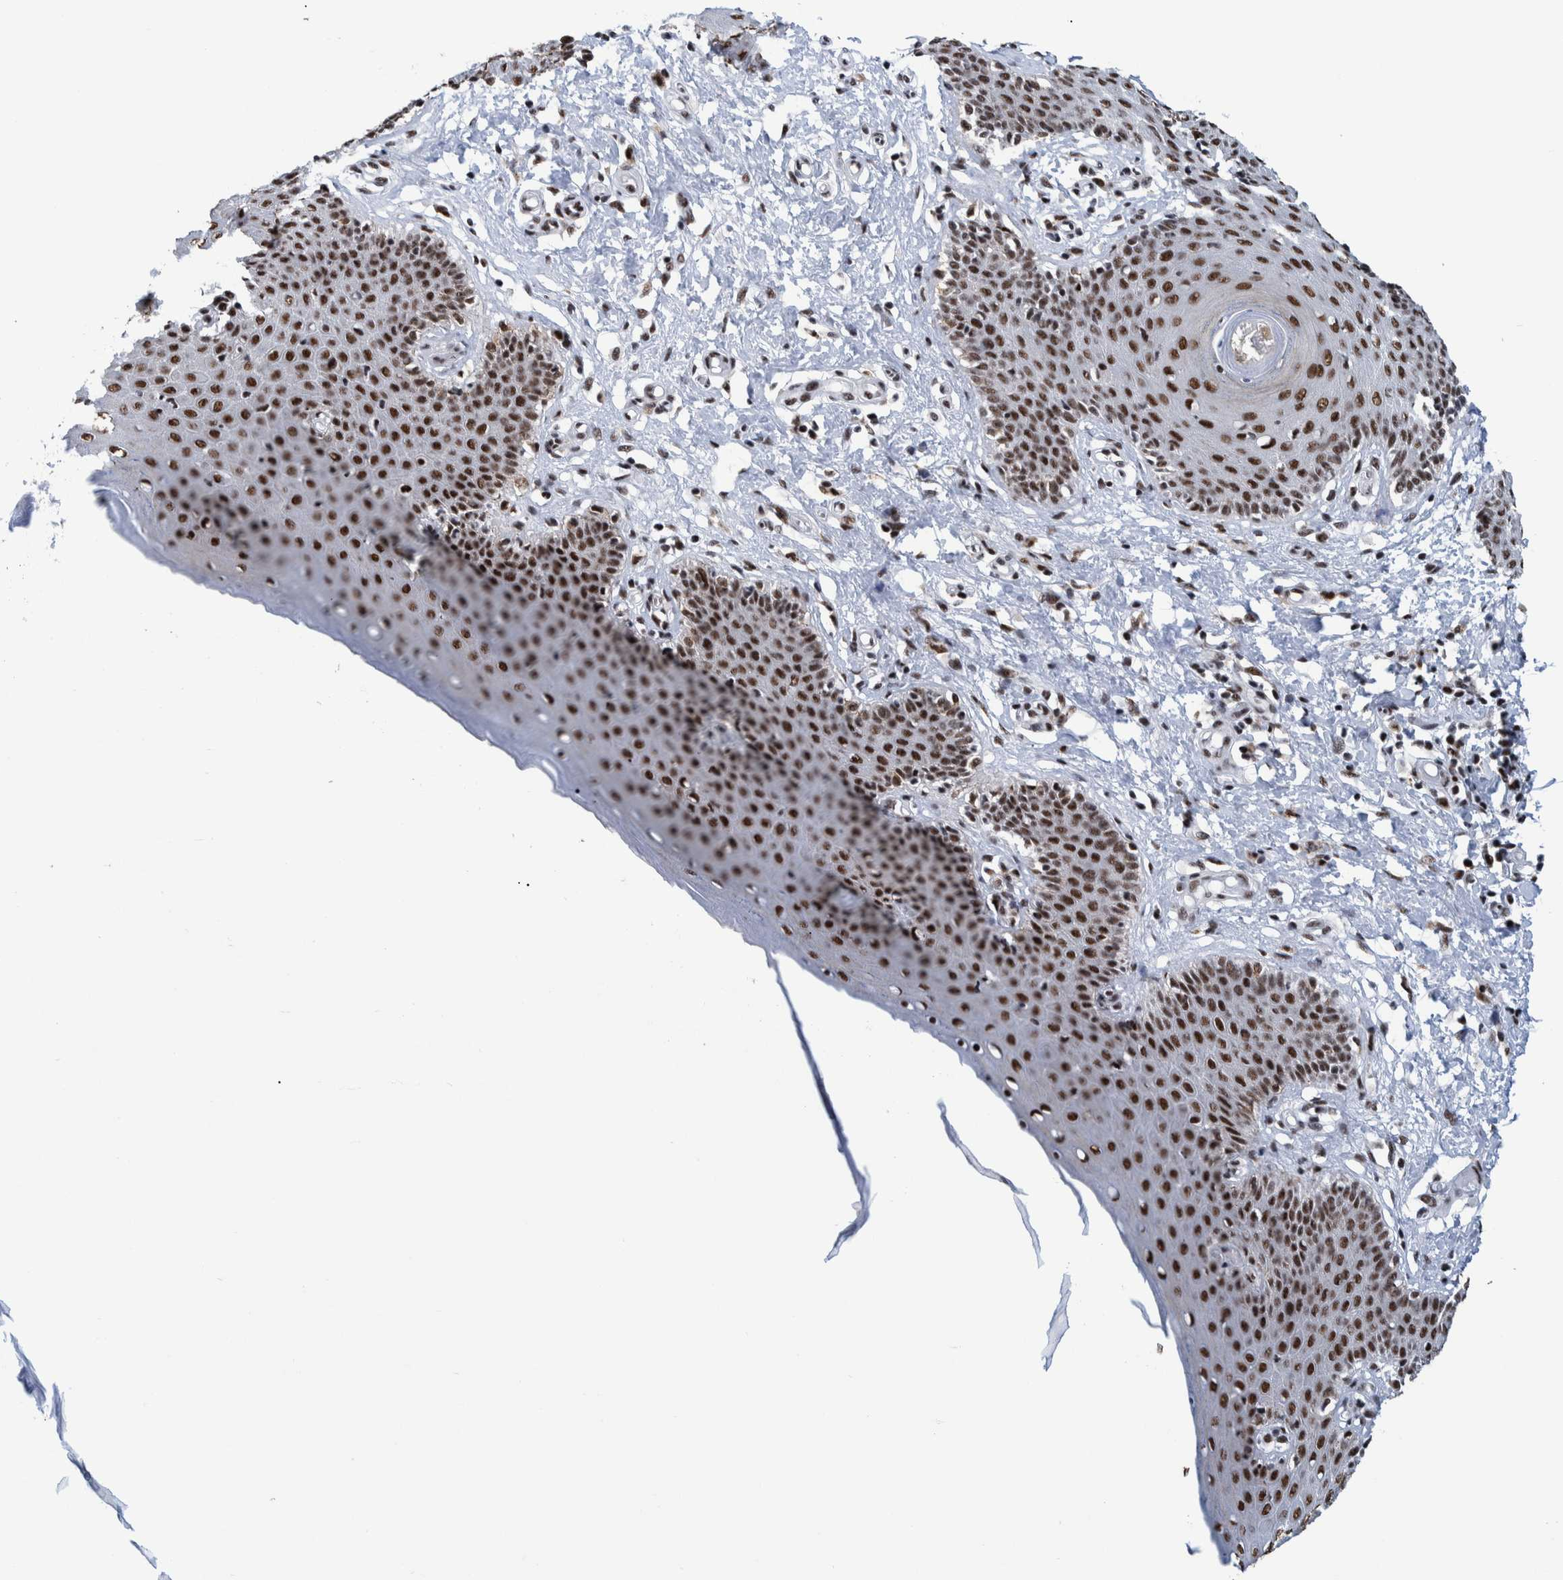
{"staining": {"intensity": "strong", "quantity": ">75%", "location": "nuclear"}, "tissue": "skin", "cell_type": "Epidermal cells", "image_type": "normal", "snomed": [{"axis": "morphology", "description": "Normal tissue, NOS"}, {"axis": "topography", "description": "Vulva"}], "caption": "Immunohistochemical staining of unremarkable human skin shows strong nuclear protein staining in approximately >75% of epidermal cells.", "gene": "EFTUD2", "patient": {"sex": "female", "age": 66}}